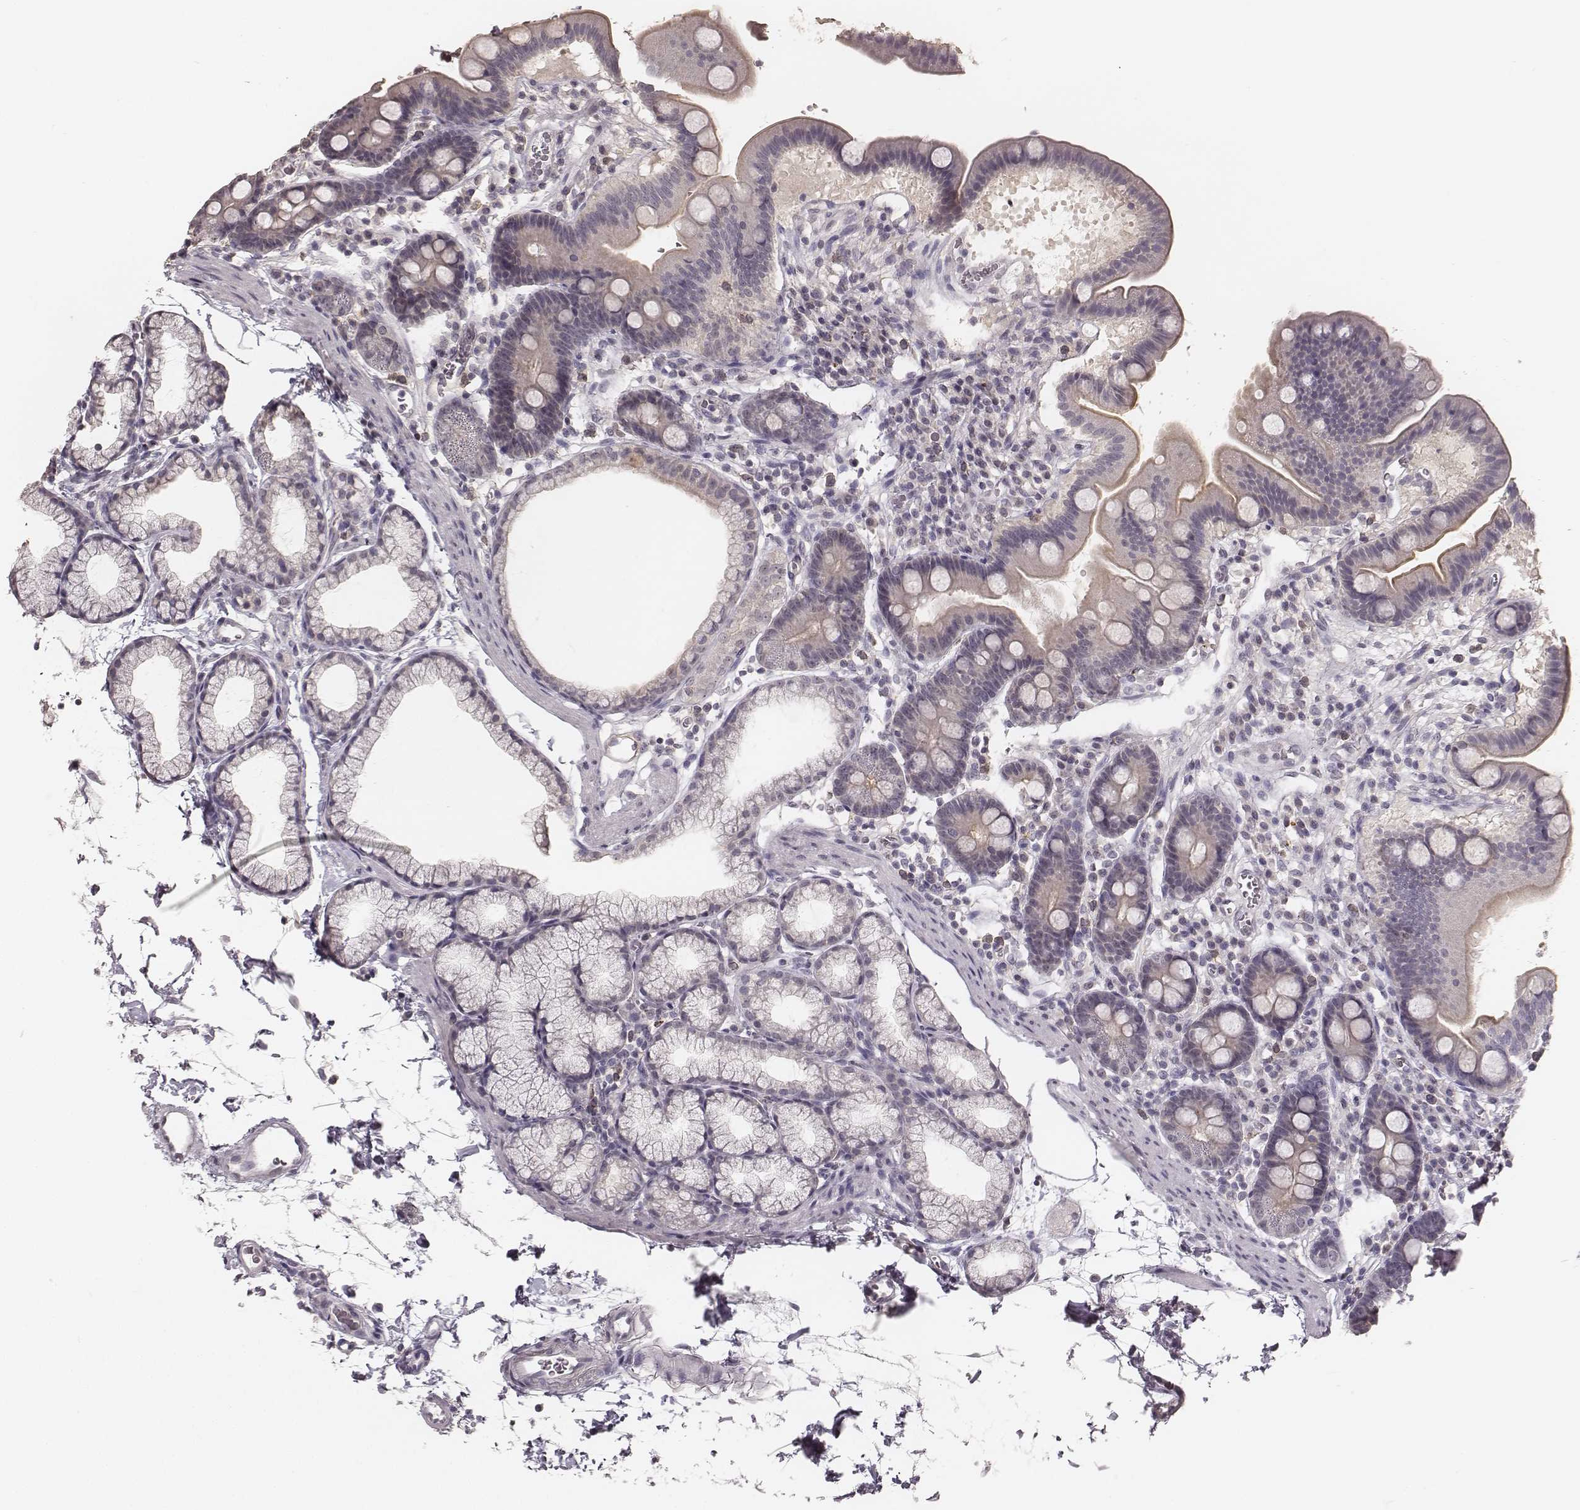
{"staining": {"intensity": "moderate", "quantity": ">75%", "location": "cytoplasmic/membranous"}, "tissue": "duodenum", "cell_type": "Glandular cells", "image_type": "normal", "snomed": [{"axis": "morphology", "description": "Normal tissue, NOS"}, {"axis": "topography", "description": "Duodenum"}], "caption": "An image of human duodenum stained for a protein exhibits moderate cytoplasmic/membranous brown staining in glandular cells.", "gene": "LY6K", "patient": {"sex": "male", "age": 59}}